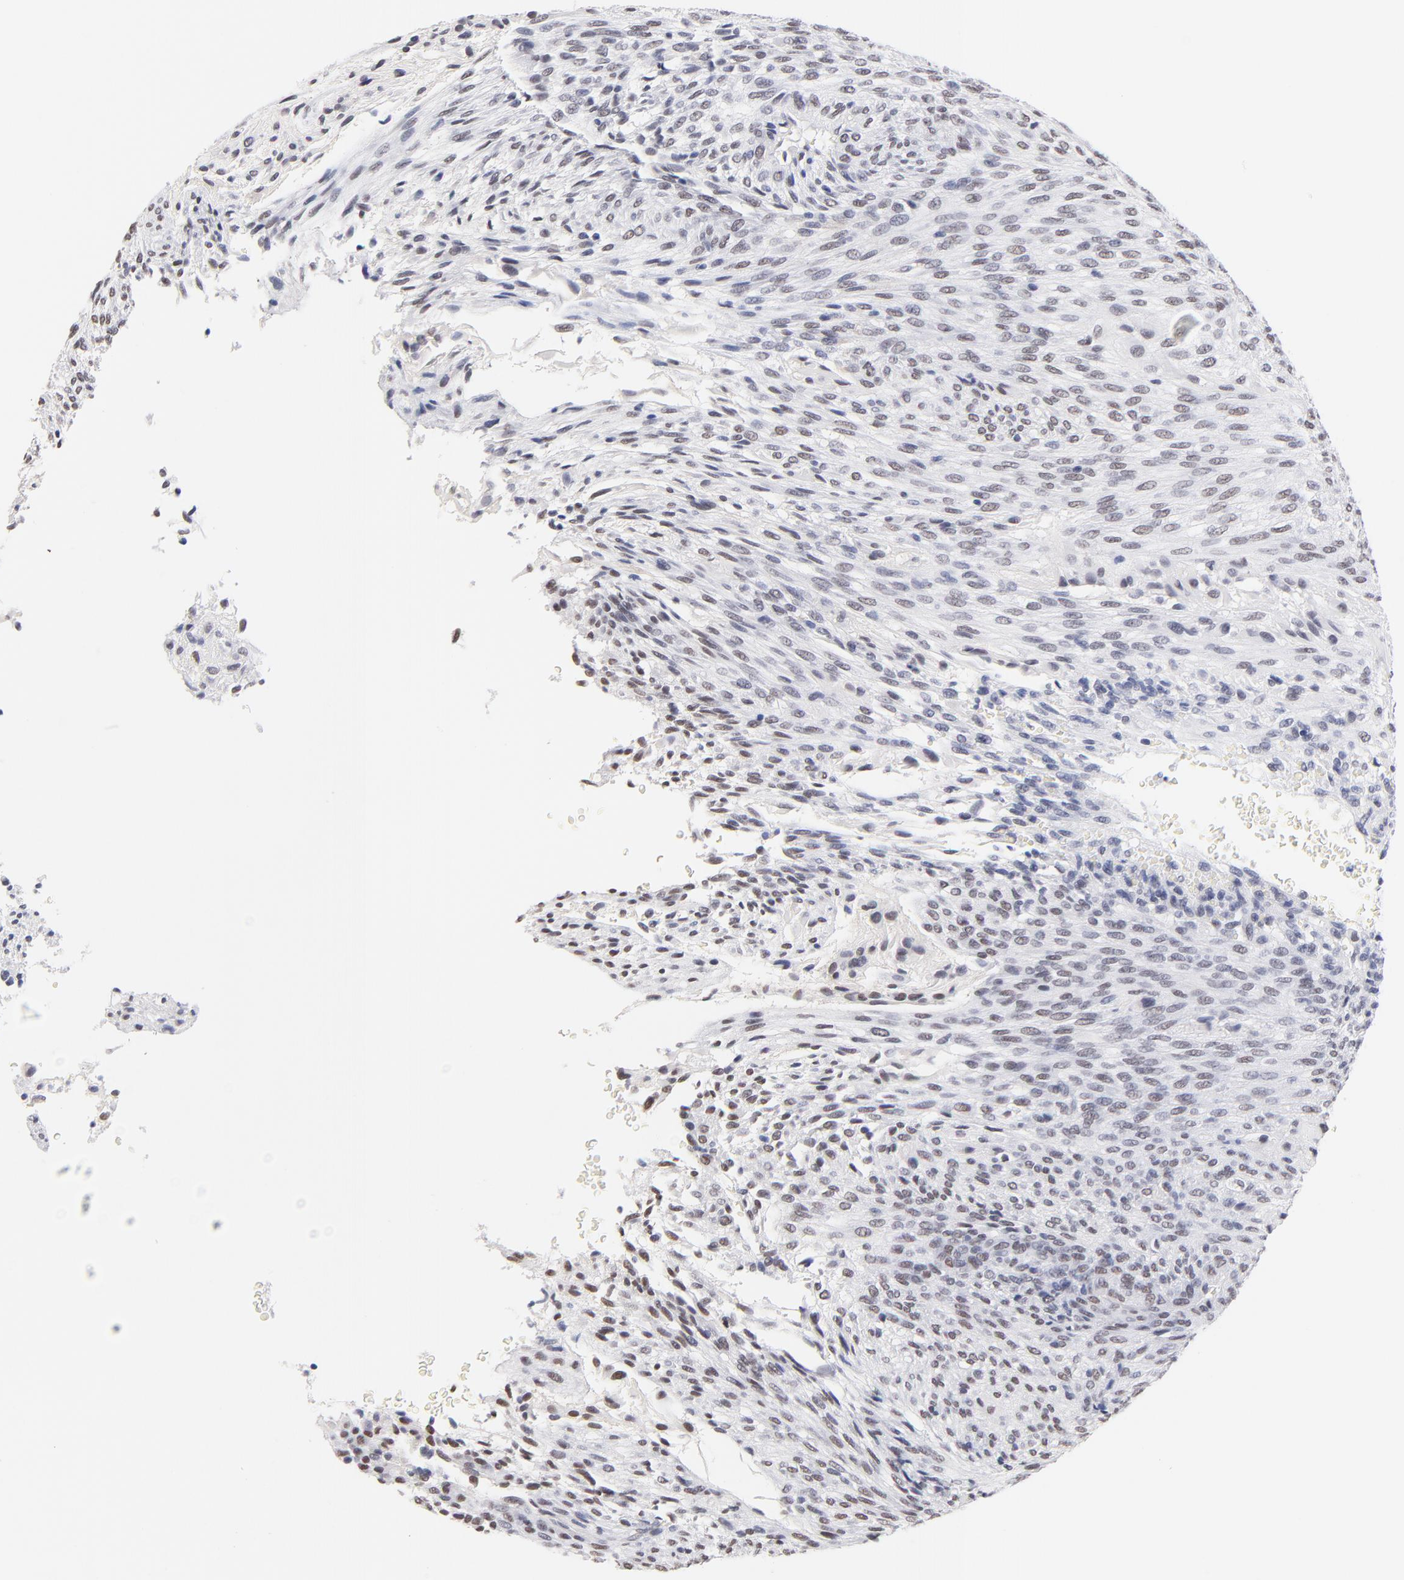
{"staining": {"intensity": "negative", "quantity": "none", "location": "none"}, "tissue": "glioma", "cell_type": "Tumor cells", "image_type": "cancer", "snomed": [{"axis": "morphology", "description": "Glioma, malignant, High grade"}, {"axis": "topography", "description": "Cerebral cortex"}], "caption": "Human glioma stained for a protein using IHC demonstrates no staining in tumor cells.", "gene": "ZNF74", "patient": {"sex": "female", "age": 55}}